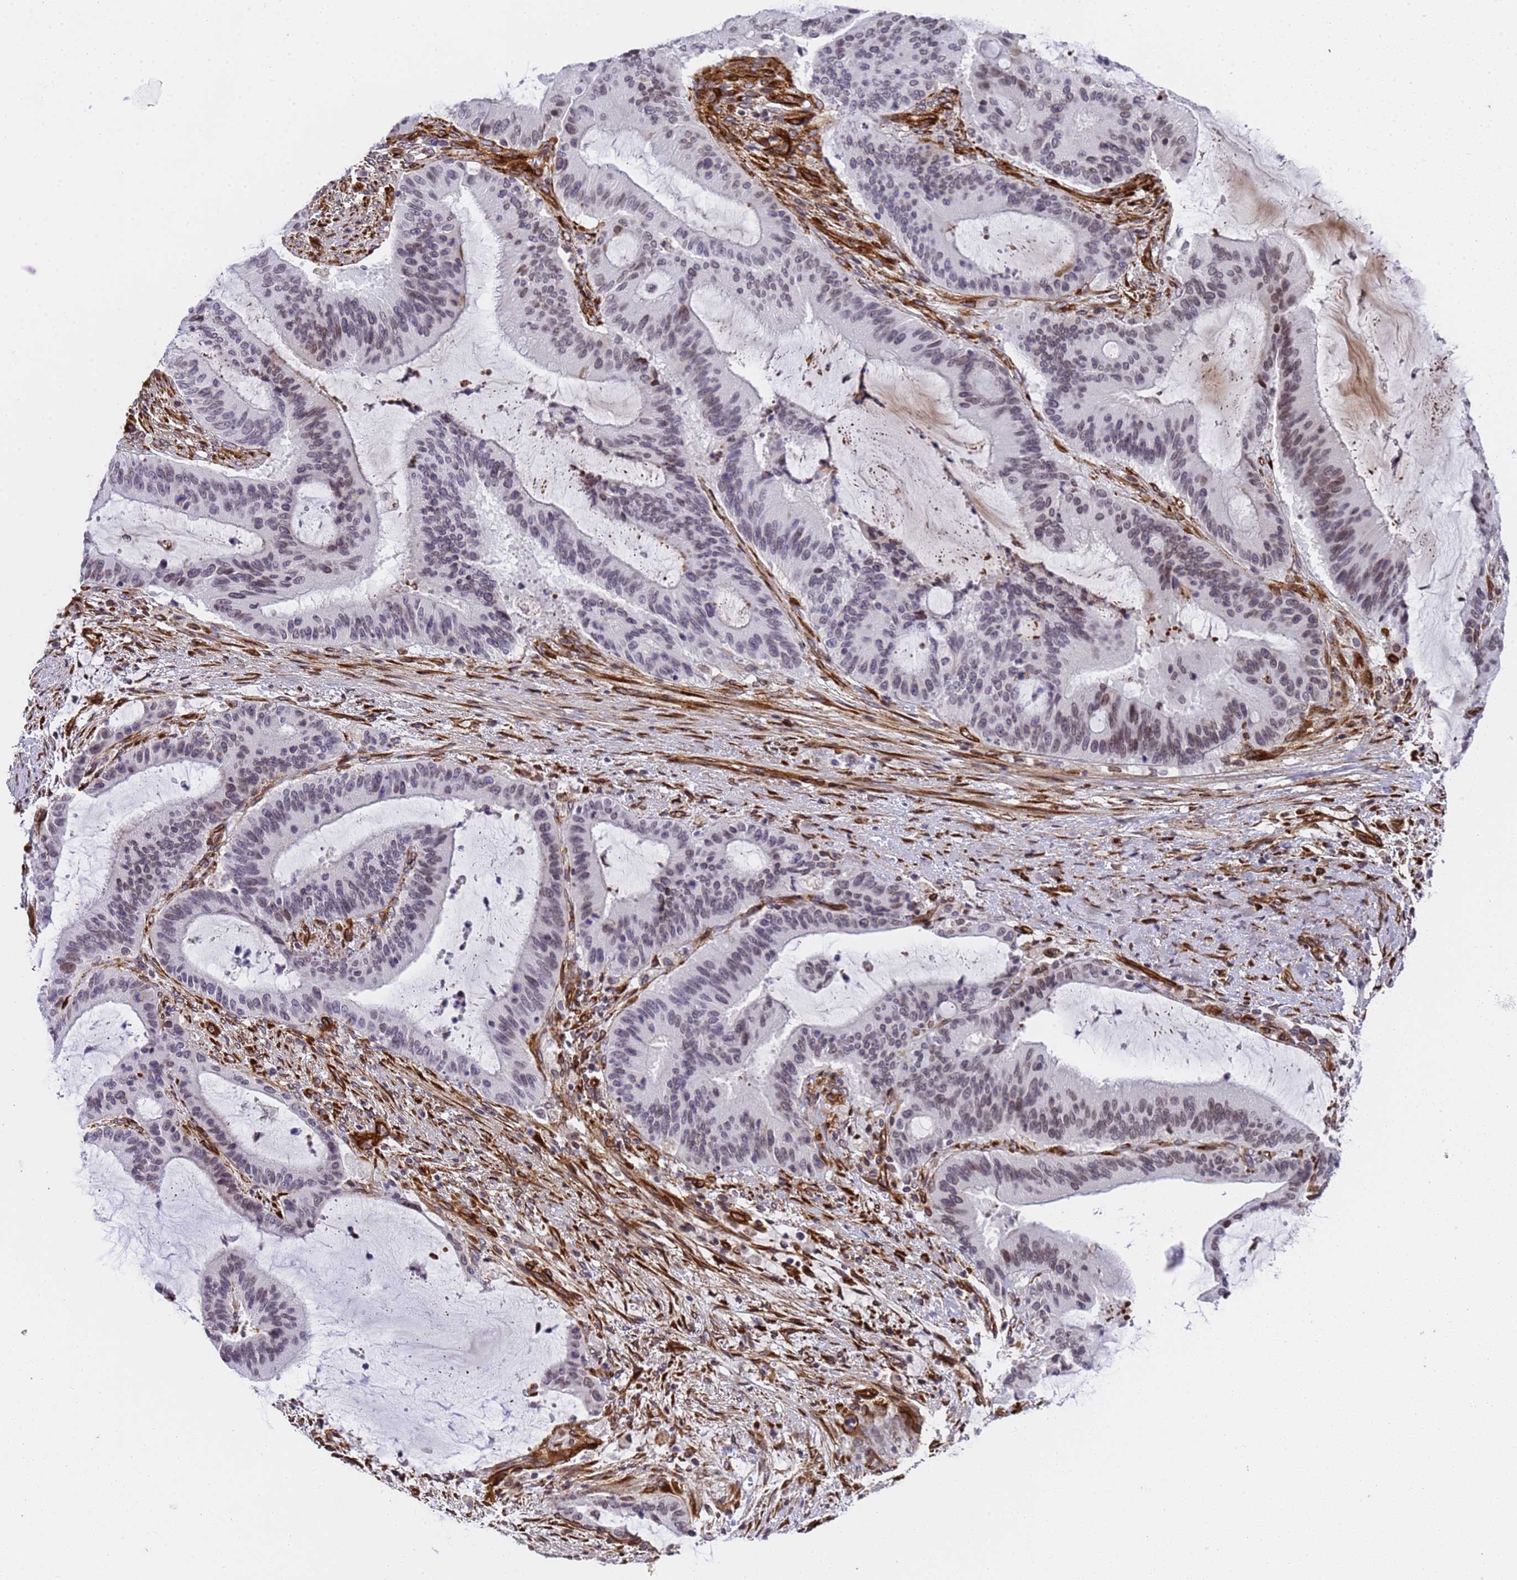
{"staining": {"intensity": "weak", "quantity": "<25%", "location": "nuclear"}, "tissue": "liver cancer", "cell_type": "Tumor cells", "image_type": "cancer", "snomed": [{"axis": "morphology", "description": "Normal tissue, NOS"}, {"axis": "morphology", "description": "Cholangiocarcinoma"}, {"axis": "topography", "description": "Liver"}, {"axis": "topography", "description": "Peripheral nerve tissue"}], "caption": "DAB (3,3'-diaminobenzidine) immunohistochemical staining of human liver cholangiocarcinoma exhibits no significant staining in tumor cells. The staining is performed using DAB brown chromogen with nuclei counter-stained in using hematoxylin.", "gene": "IGFBP7", "patient": {"sex": "female", "age": 73}}